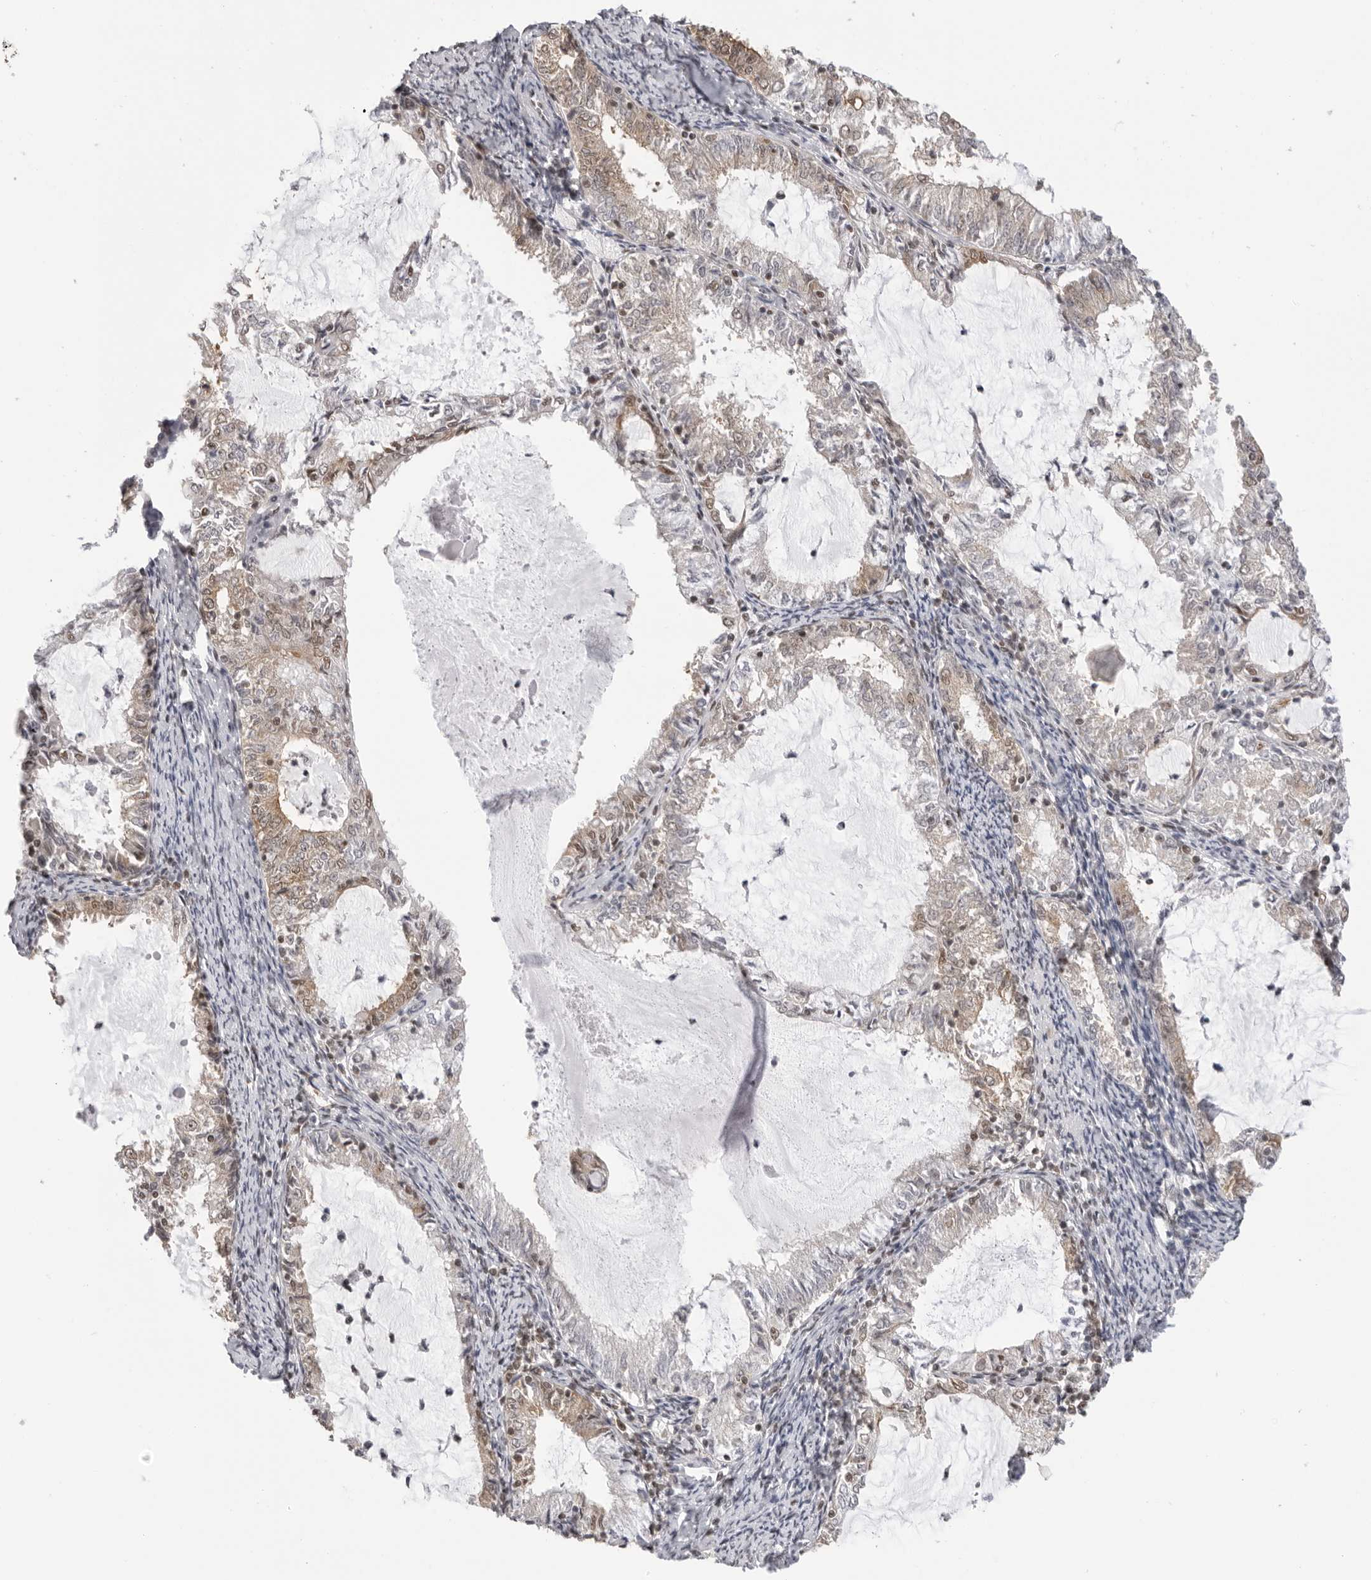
{"staining": {"intensity": "weak", "quantity": "25%-75%", "location": "cytoplasmic/membranous,nuclear"}, "tissue": "endometrial cancer", "cell_type": "Tumor cells", "image_type": "cancer", "snomed": [{"axis": "morphology", "description": "Adenocarcinoma, NOS"}, {"axis": "topography", "description": "Endometrium"}], "caption": "Adenocarcinoma (endometrial) stained with DAB immunohistochemistry (IHC) displays low levels of weak cytoplasmic/membranous and nuclear expression in about 25%-75% of tumor cells.", "gene": "RPA2", "patient": {"sex": "female", "age": 57}}